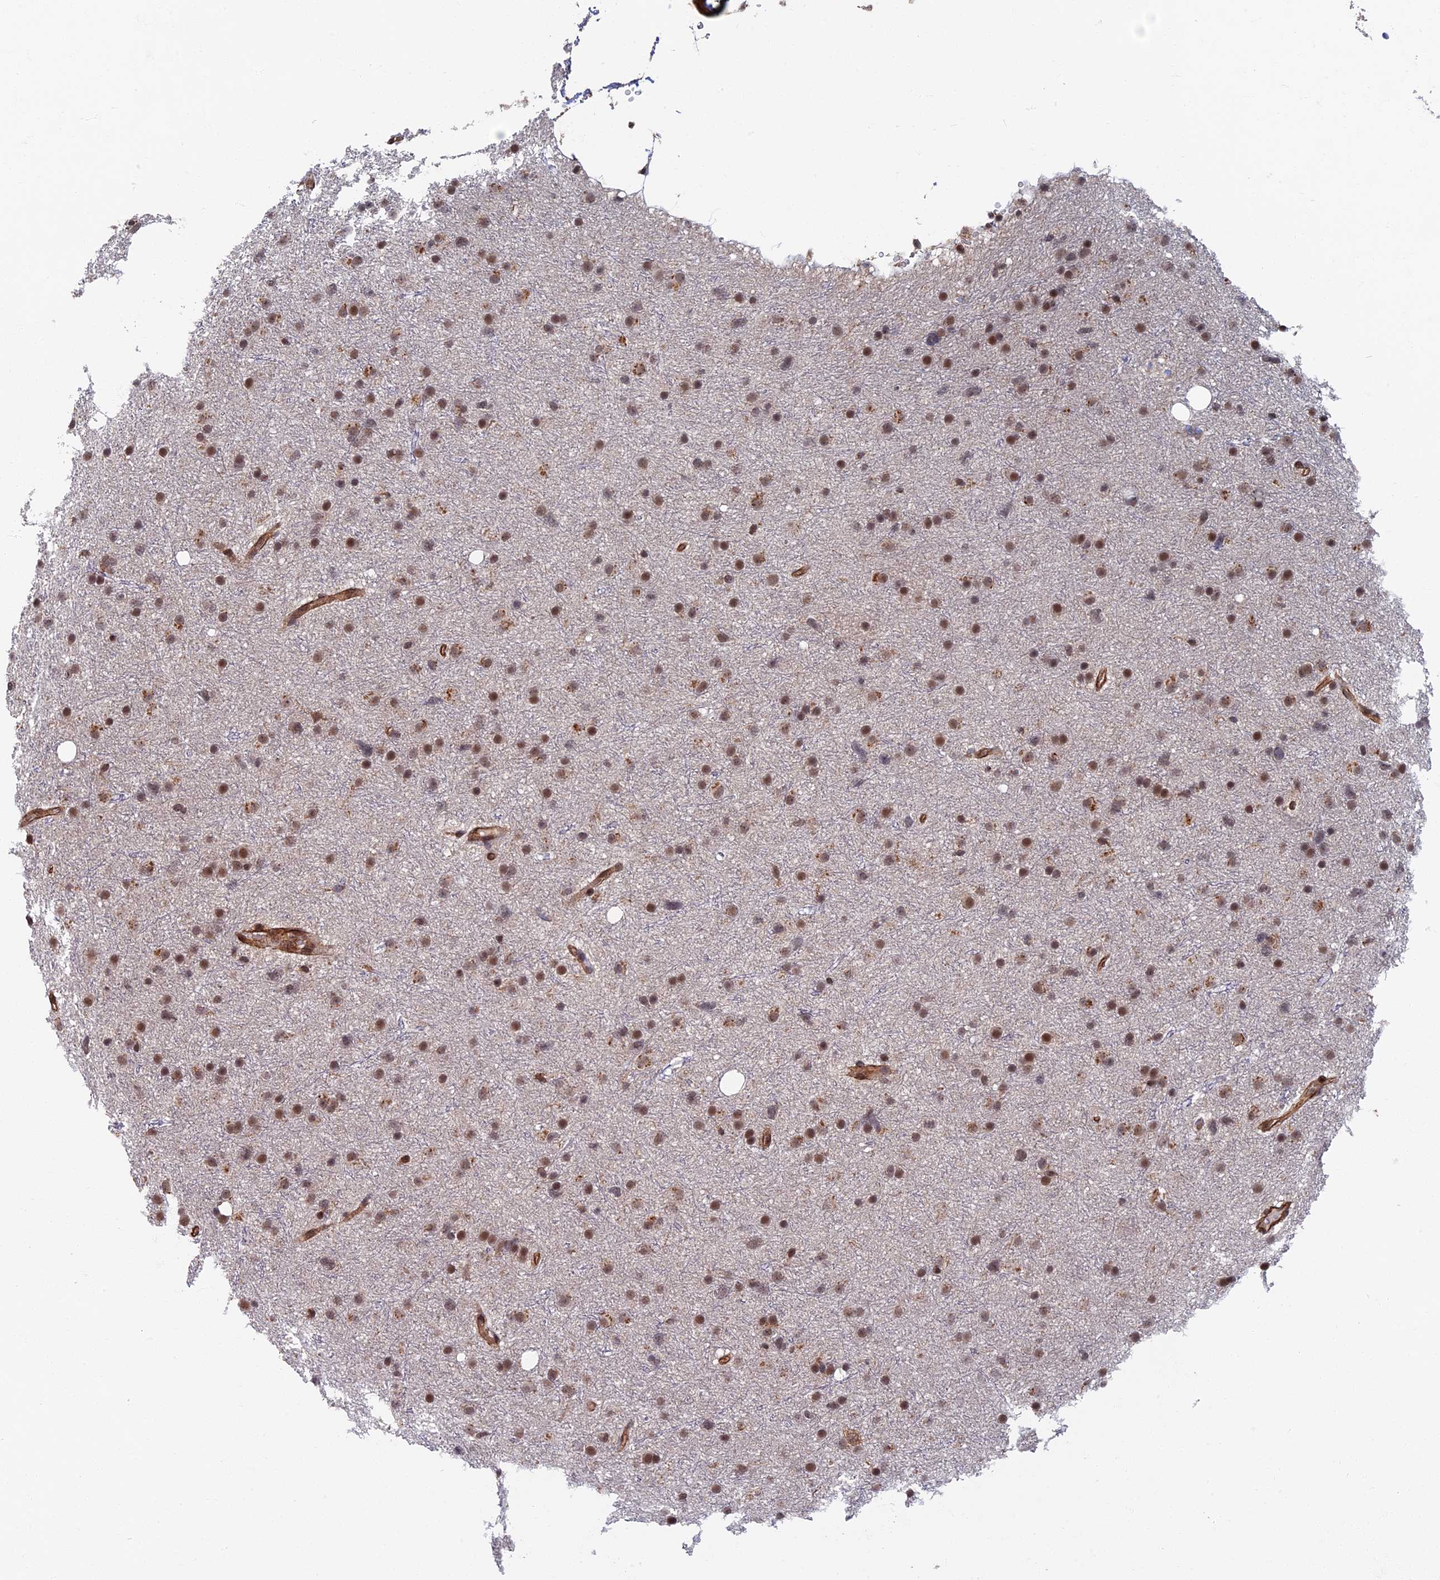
{"staining": {"intensity": "moderate", "quantity": ">75%", "location": "nuclear"}, "tissue": "glioma", "cell_type": "Tumor cells", "image_type": "cancer", "snomed": [{"axis": "morphology", "description": "Glioma, malignant, Low grade"}, {"axis": "topography", "description": "Cerebral cortex"}], "caption": "Protein analysis of glioma tissue reveals moderate nuclear positivity in about >75% of tumor cells. Nuclei are stained in blue.", "gene": "CTDP1", "patient": {"sex": "female", "age": 39}}